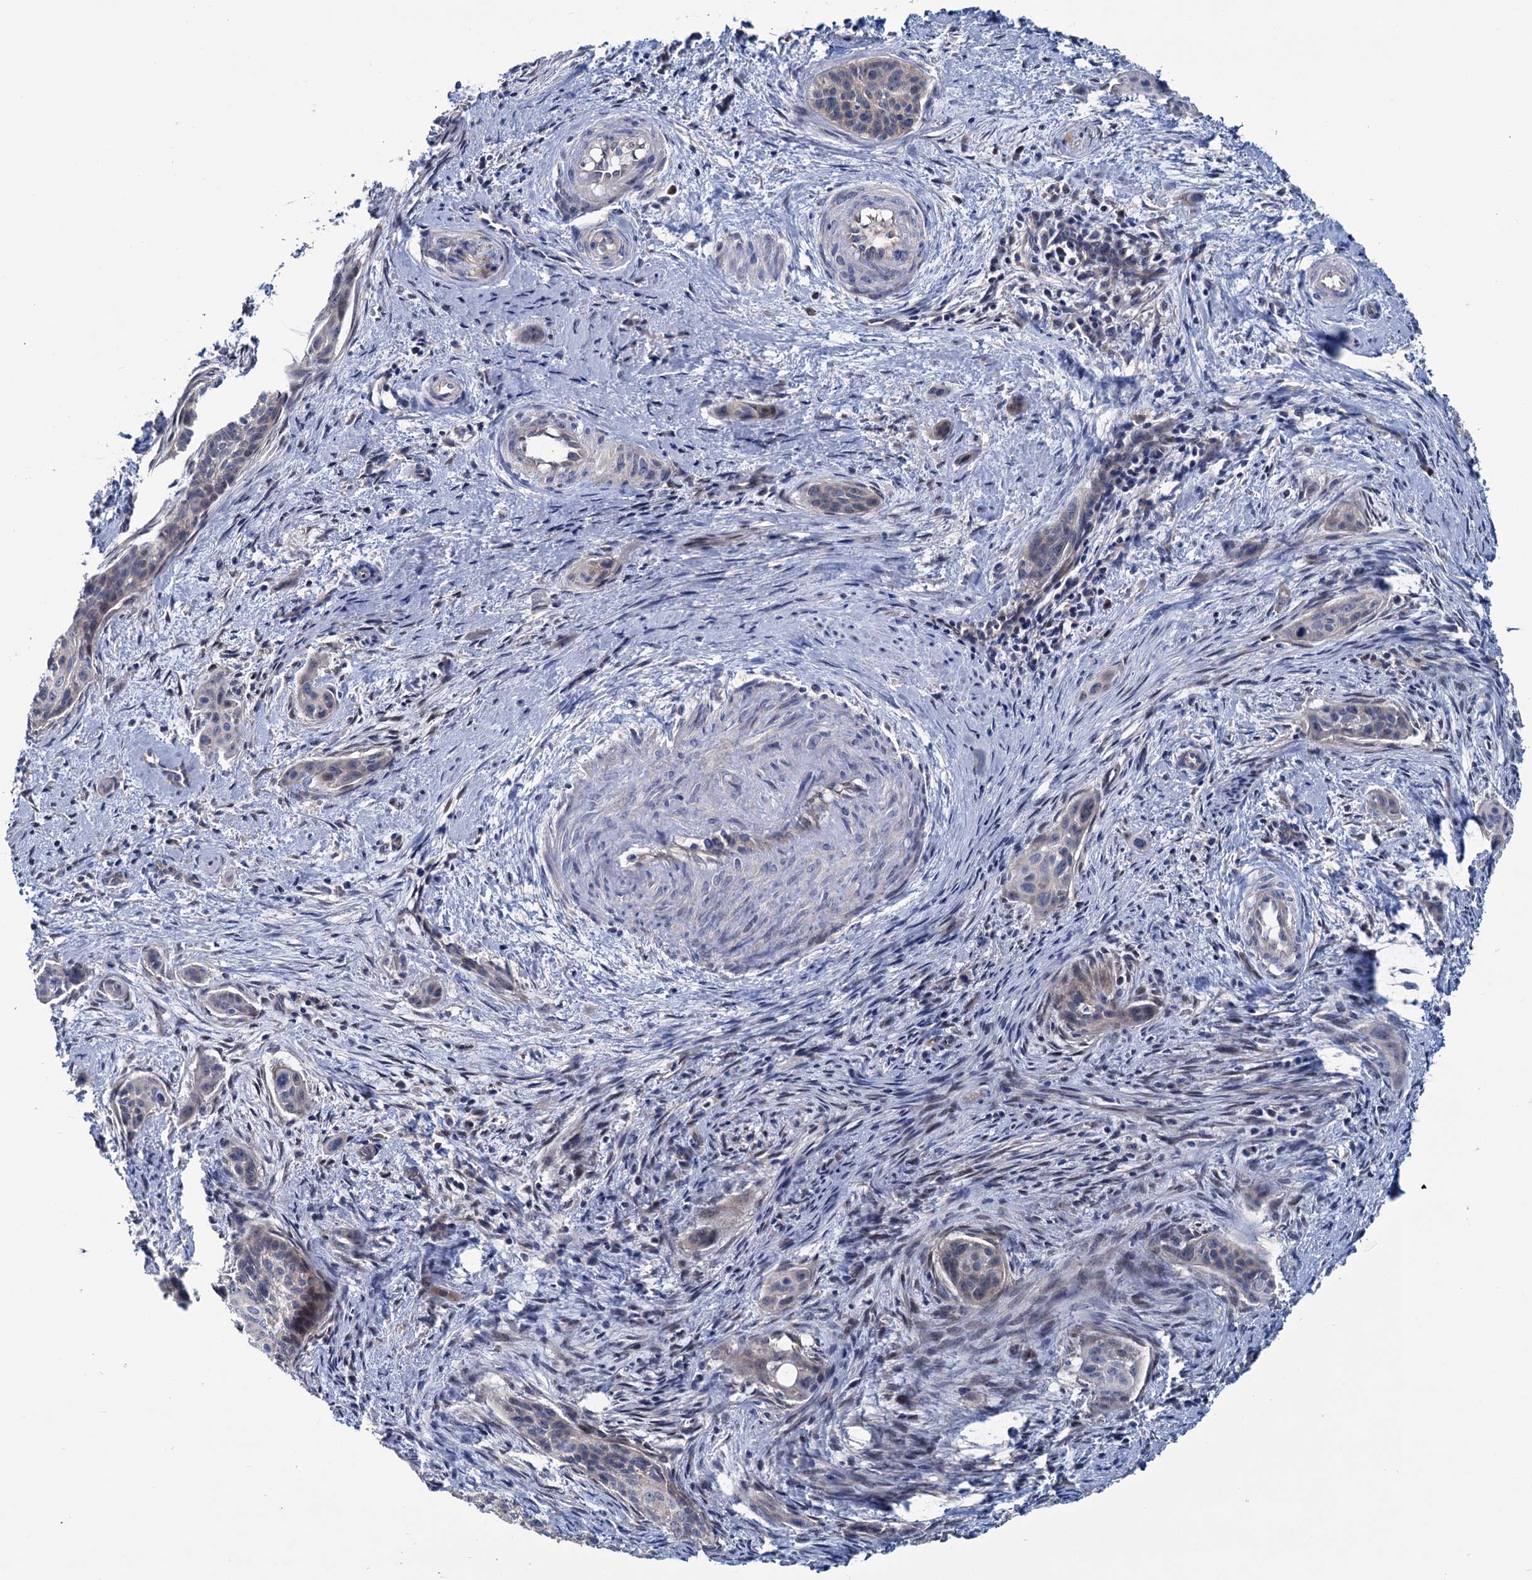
{"staining": {"intensity": "negative", "quantity": "none", "location": "none"}, "tissue": "cervical cancer", "cell_type": "Tumor cells", "image_type": "cancer", "snomed": [{"axis": "morphology", "description": "Squamous cell carcinoma, NOS"}, {"axis": "topography", "description": "Cervix"}], "caption": "Tumor cells show no significant expression in squamous cell carcinoma (cervical). (Stains: DAB IHC with hematoxylin counter stain, Microscopy: brightfield microscopy at high magnification).", "gene": "EYA4", "patient": {"sex": "female", "age": 33}}